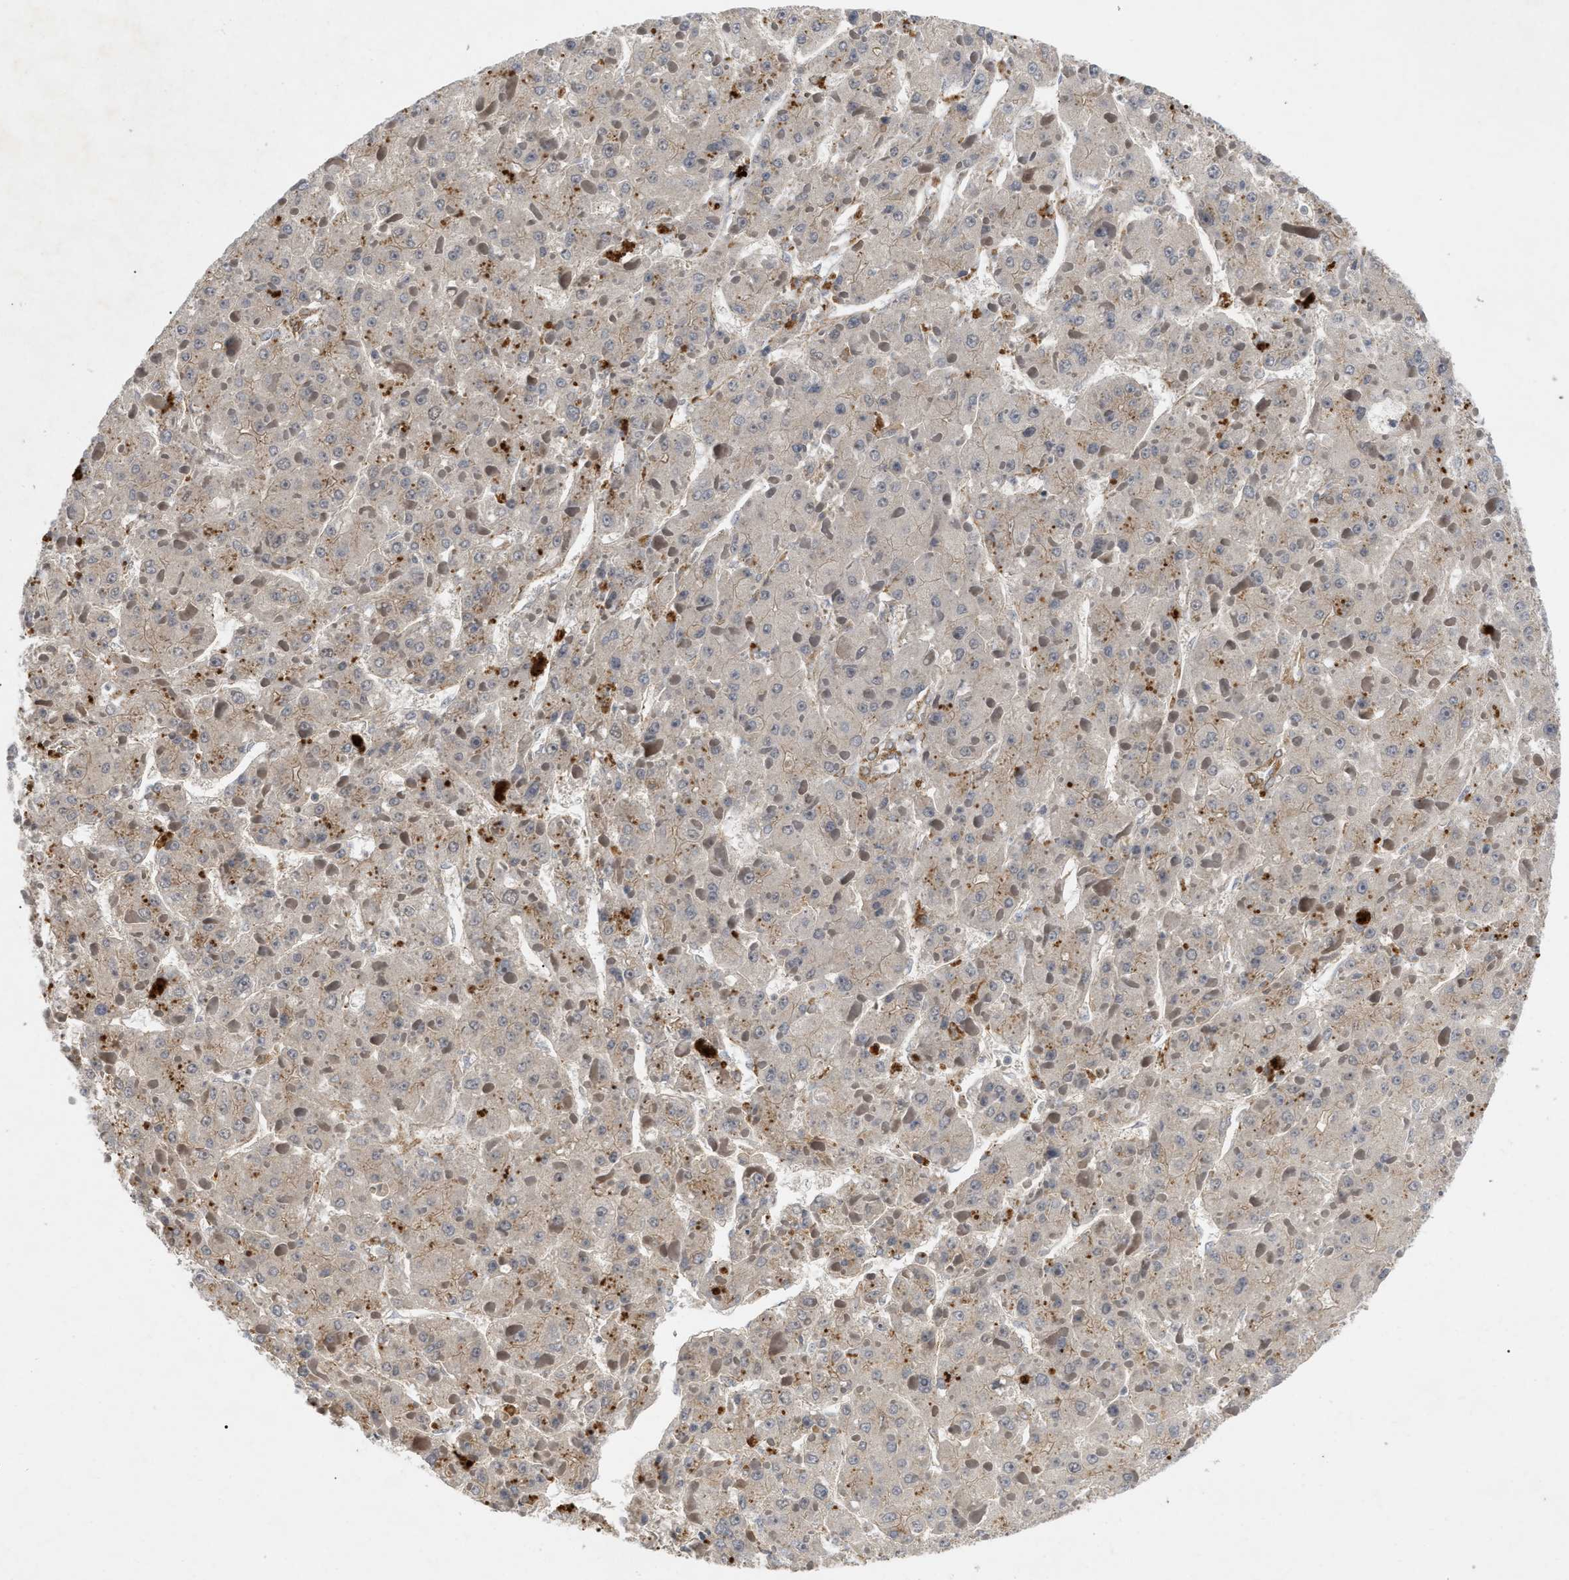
{"staining": {"intensity": "negative", "quantity": "none", "location": "none"}, "tissue": "liver cancer", "cell_type": "Tumor cells", "image_type": "cancer", "snomed": [{"axis": "morphology", "description": "Carcinoma, Hepatocellular, NOS"}, {"axis": "topography", "description": "Liver"}], "caption": "This is an immunohistochemistry micrograph of human hepatocellular carcinoma (liver). There is no expression in tumor cells.", "gene": "ST6GALNAC6", "patient": {"sex": "female", "age": 73}}